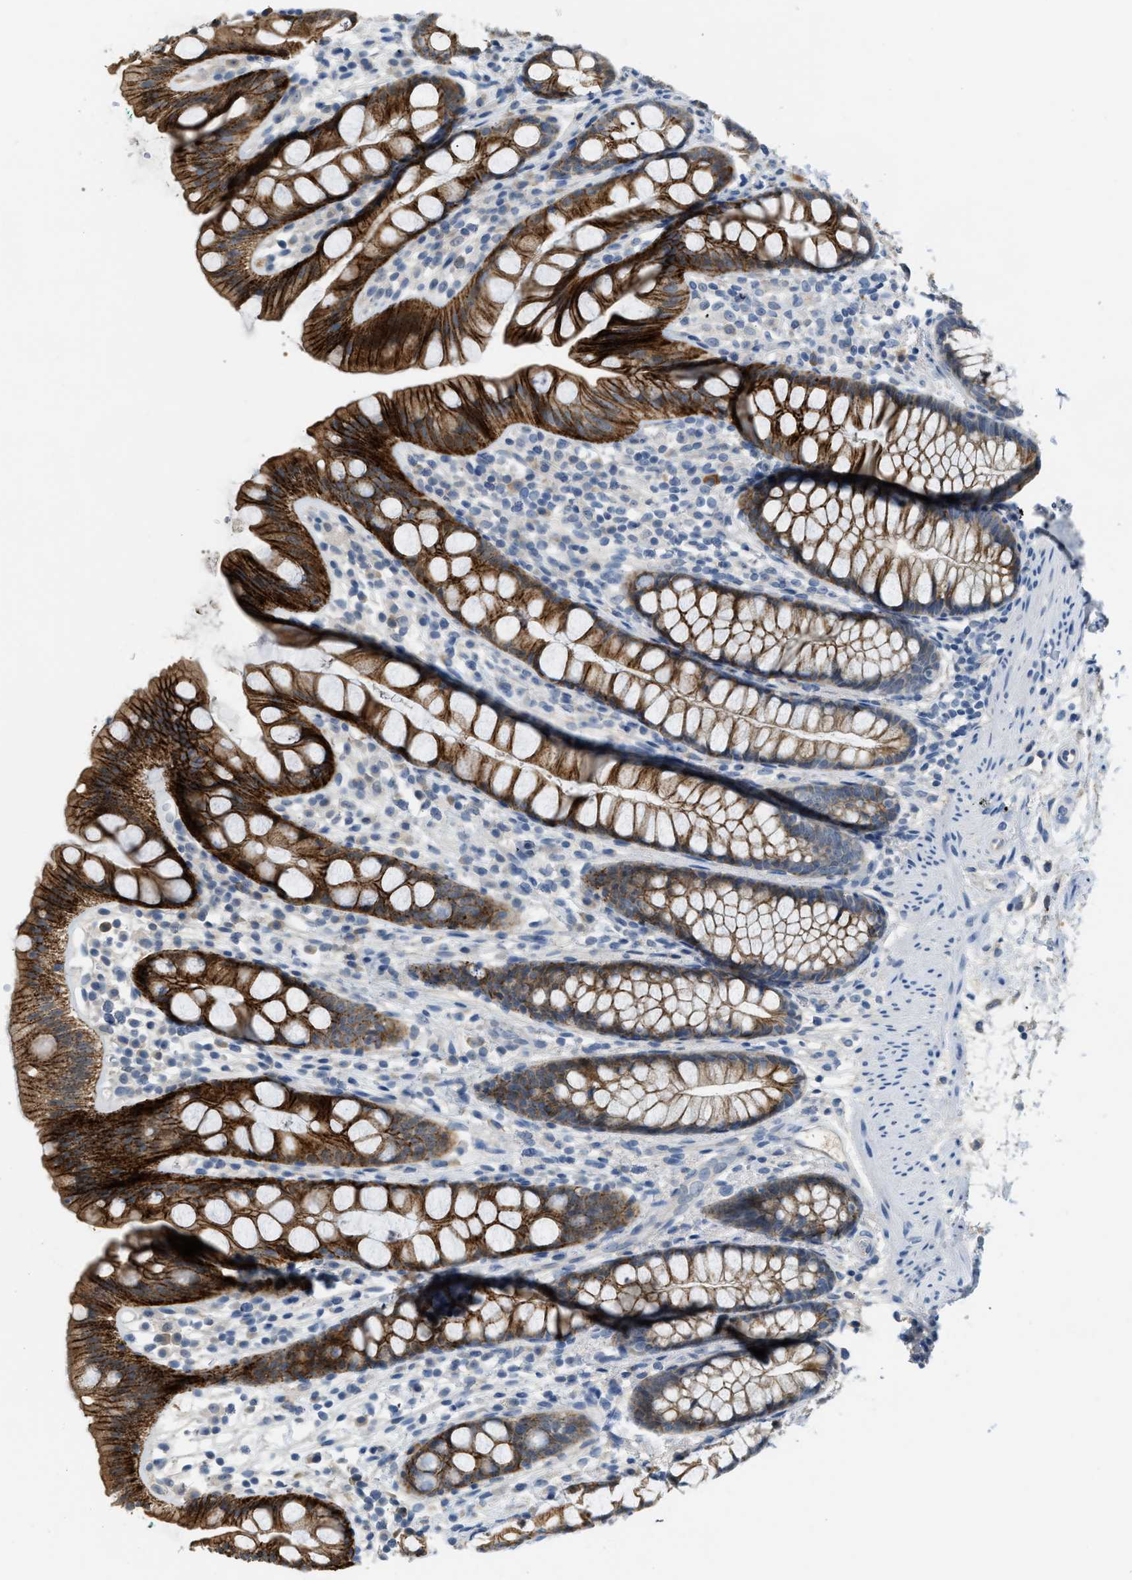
{"staining": {"intensity": "strong", "quantity": ">75%", "location": "cytoplasmic/membranous"}, "tissue": "rectum", "cell_type": "Glandular cells", "image_type": "normal", "snomed": [{"axis": "morphology", "description": "Normal tissue, NOS"}, {"axis": "topography", "description": "Rectum"}], "caption": "Immunohistochemical staining of benign human rectum shows >75% levels of strong cytoplasmic/membranous protein staining in approximately >75% of glandular cells.", "gene": "TMEM154", "patient": {"sex": "female", "age": 65}}